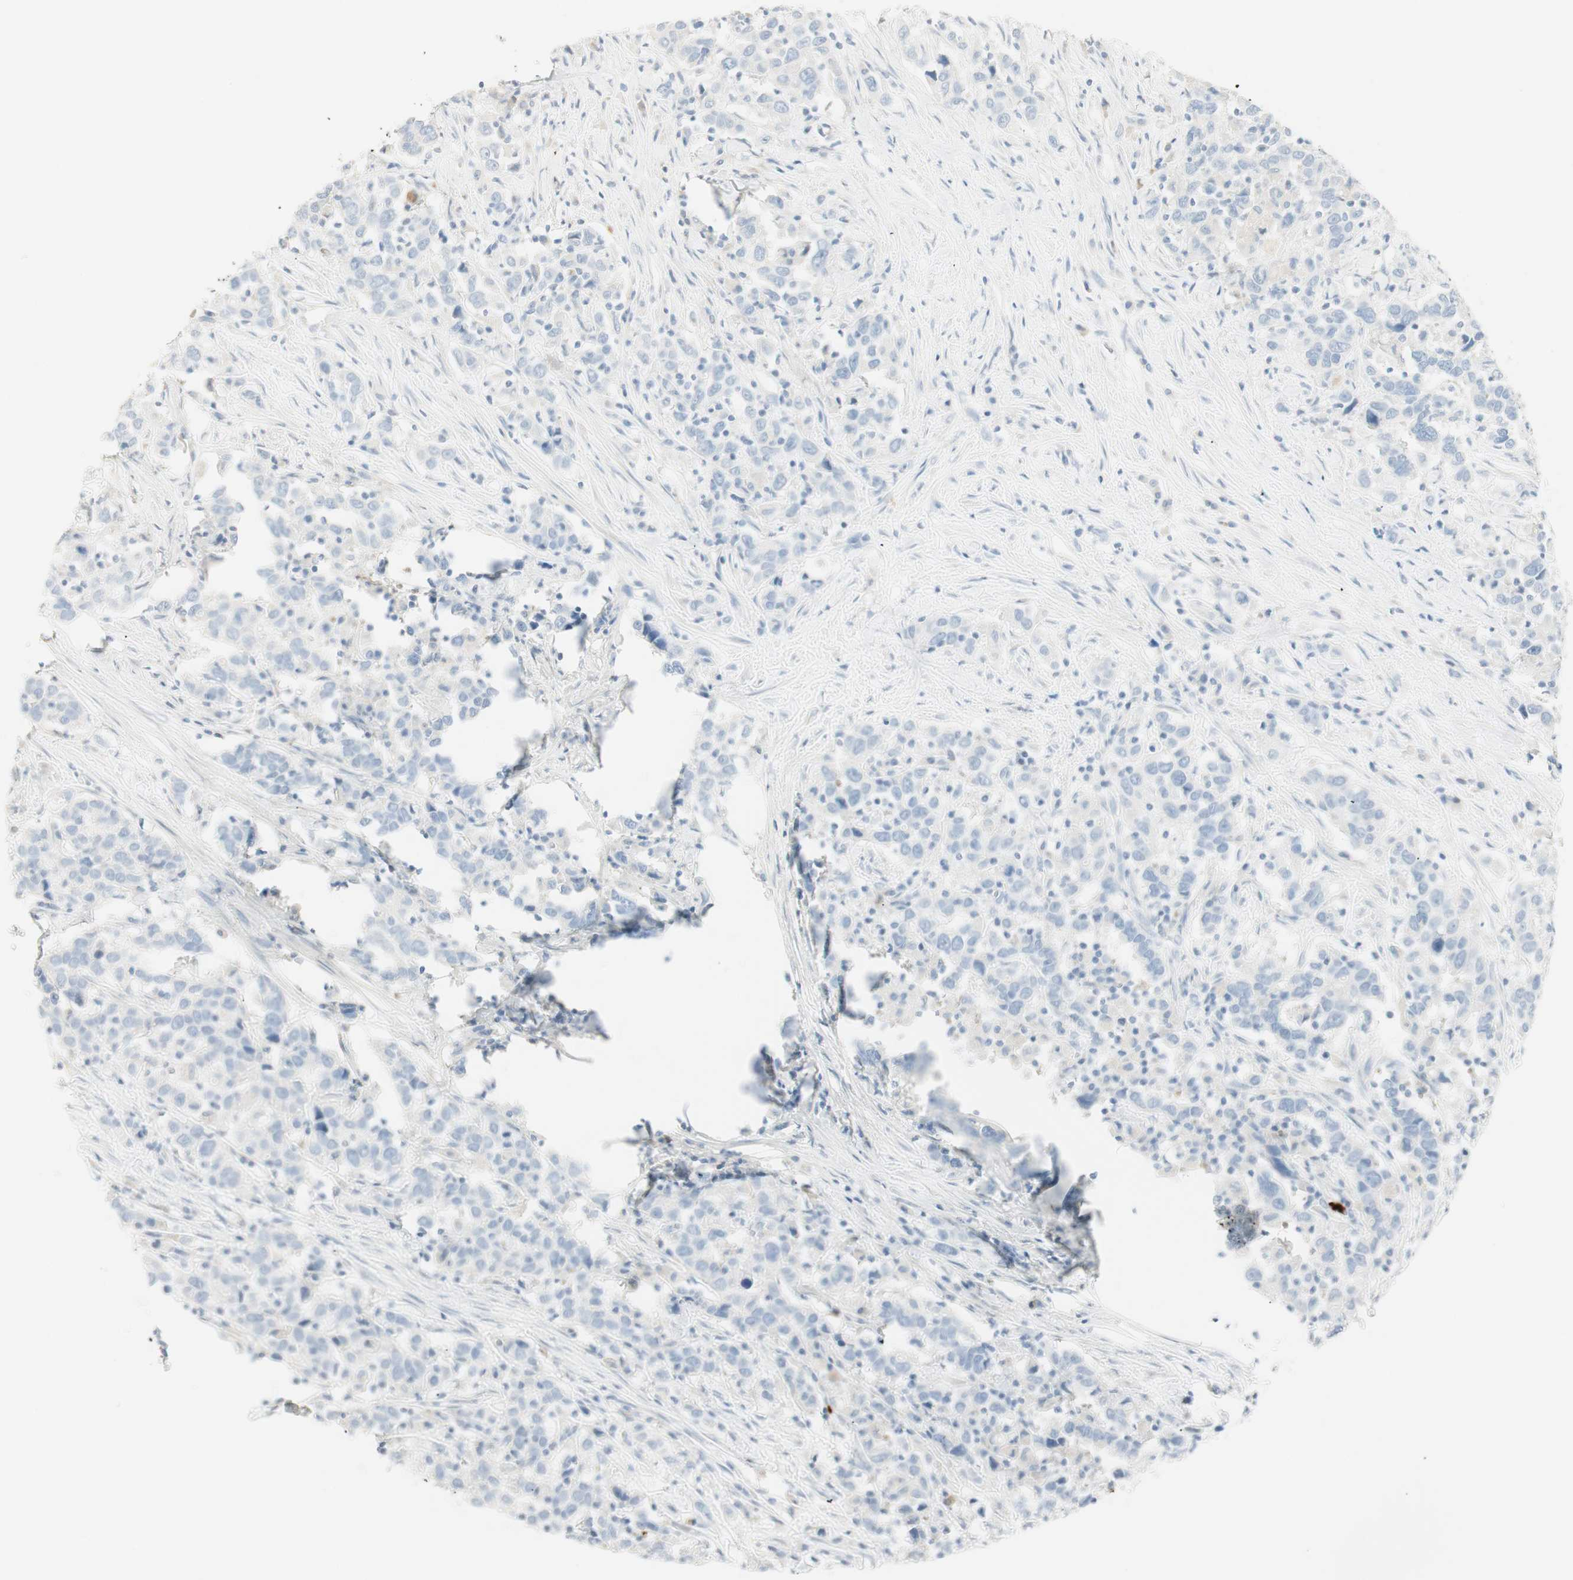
{"staining": {"intensity": "negative", "quantity": "none", "location": "none"}, "tissue": "urothelial cancer", "cell_type": "Tumor cells", "image_type": "cancer", "snomed": [{"axis": "morphology", "description": "Urothelial carcinoma, High grade"}, {"axis": "topography", "description": "Urinary bladder"}], "caption": "High magnification brightfield microscopy of high-grade urothelial carcinoma stained with DAB (brown) and counterstained with hematoxylin (blue): tumor cells show no significant staining.", "gene": "PRTN3", "patient": {"sex": "male", "age": 61}}